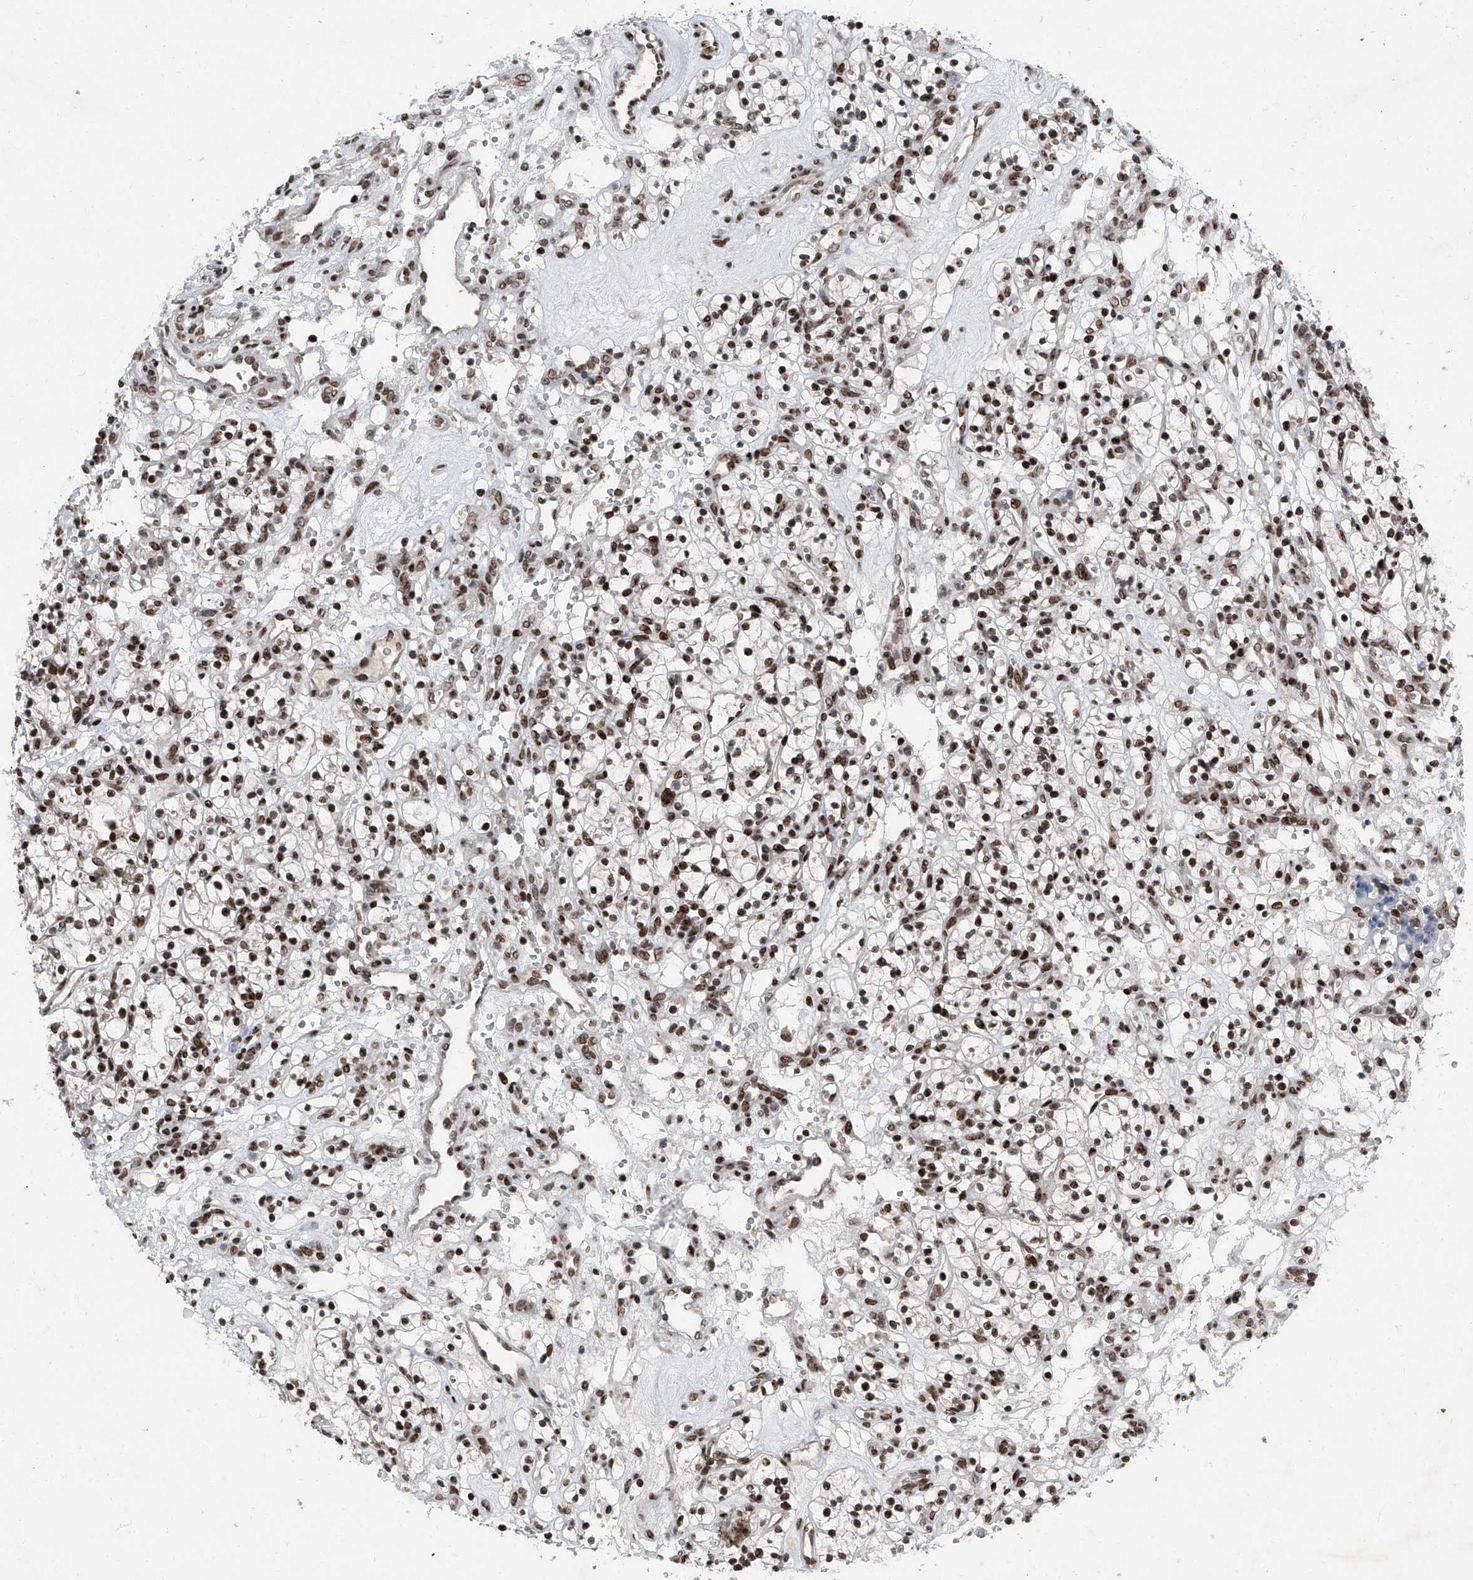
{"staining": {"intensity": "moderate", "quantity": ">75%", "location": "nuclear"}, "tissue": "renal cancer", "cell_type": "Tumor cells", "image_type": "cancer", "snomed": [{"axis": "morphology", "description": "Adenocarcinoma, NOS"}, {"axis": "topography", "description": "Kidney"}], "caption": "Renal cancer stained with a protein marker shows moderate staining in tumor cells.", "gene": "BMI1", "patient": {"sex": "female", "age": 57}}